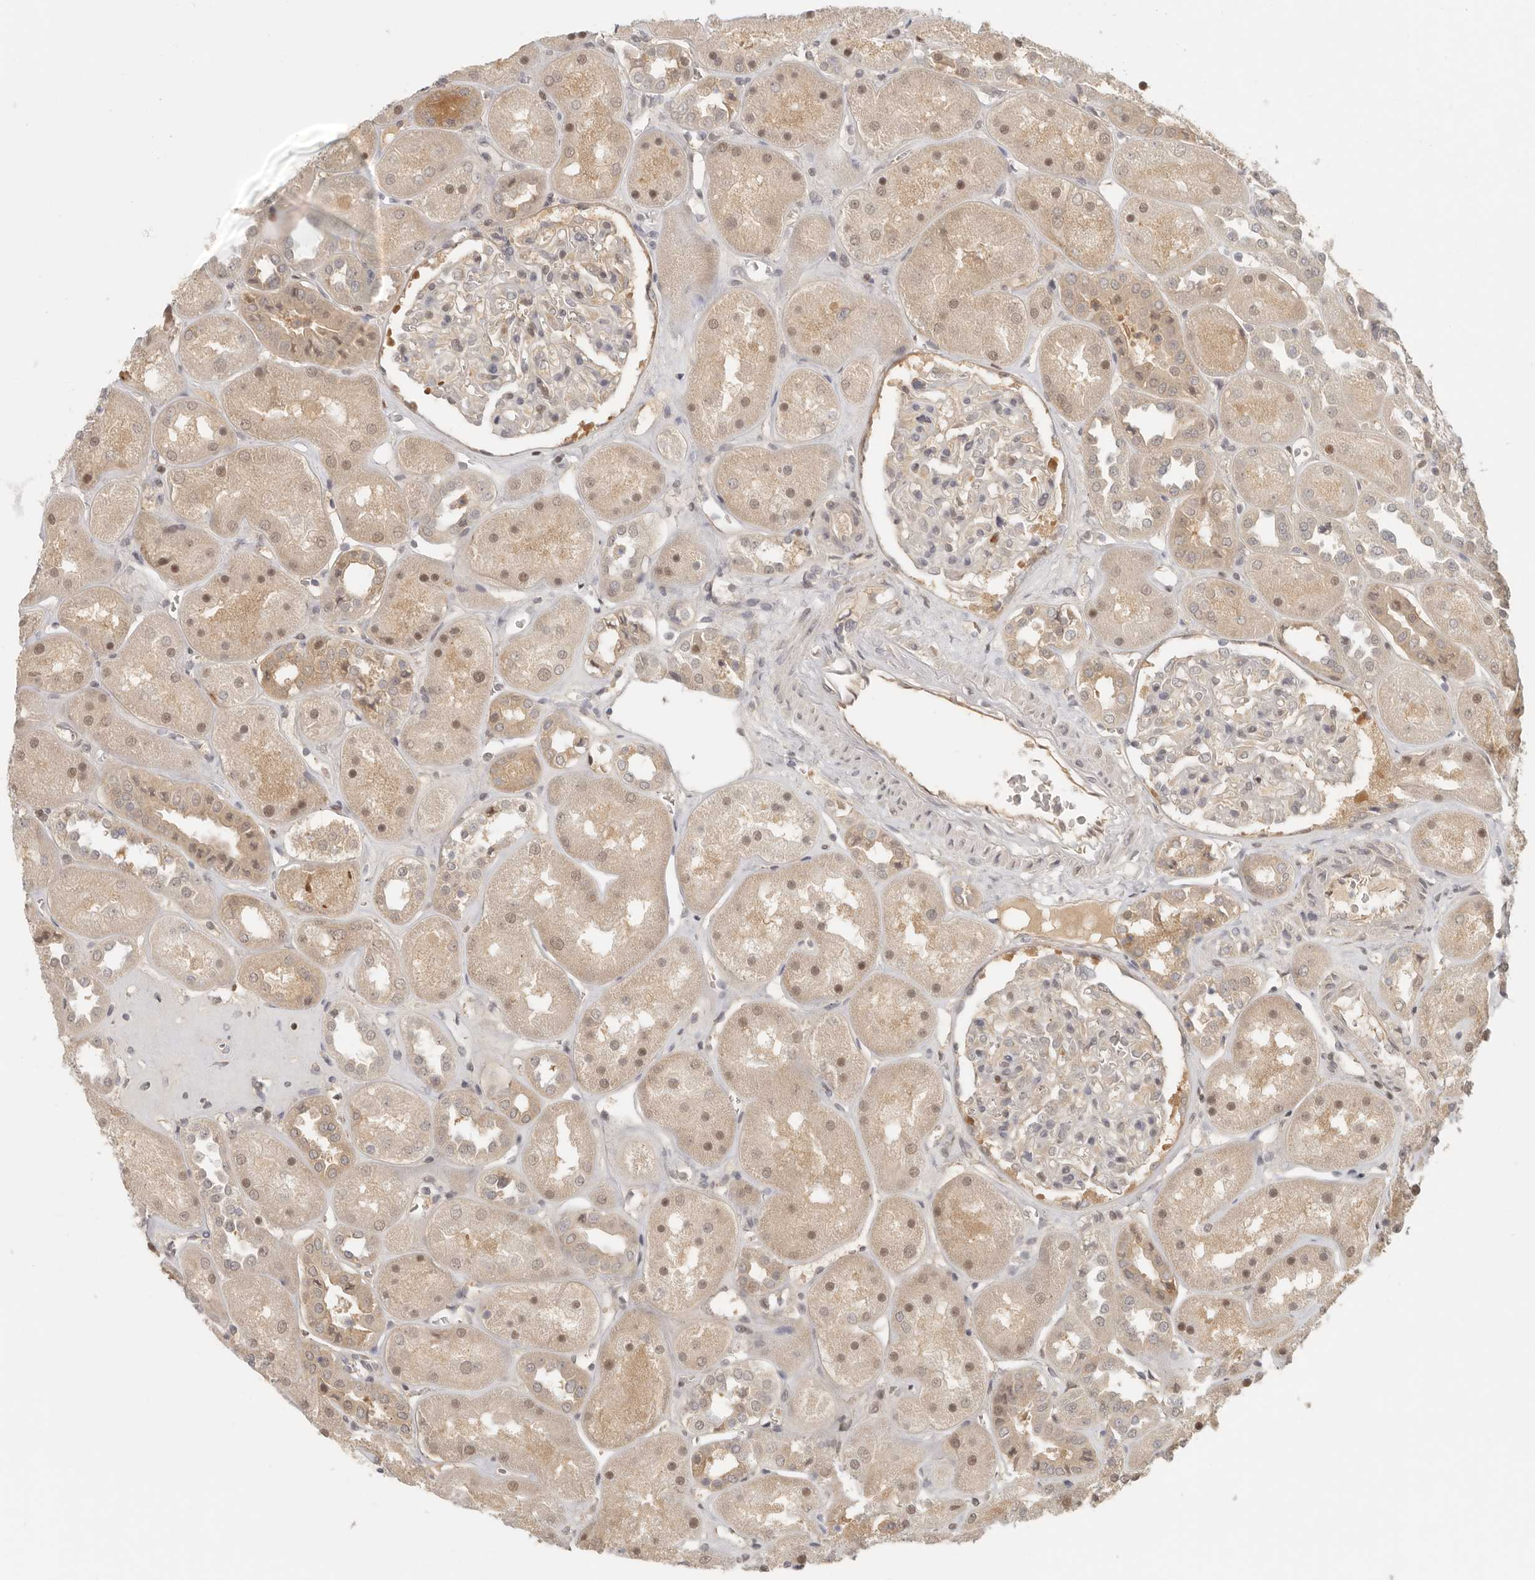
{"staining": {"intensity": "weak", "quantity": "25%-75%", "location": "cytoplasmic/membranous,nuclear"}, "tissue": "kidney", "cell_type": "Cells in glomeruli", "image_type": "normal", "snomed": [{"axis": "morphology", "description": "Normal tissue, NOS"}, {"axis": "topography", "description": "Kidney"}], "caption": "This micrograph shows unremarkable kidney stained with IHC to label a protein in brown. The cytoplasmic/membranous,nuclear of cells in glomeruli show weak positivity for the protein. Nuclei are counter-stained blue.", "gene": "PSMA5", "patient": {"sex": "male", "age": 70}}